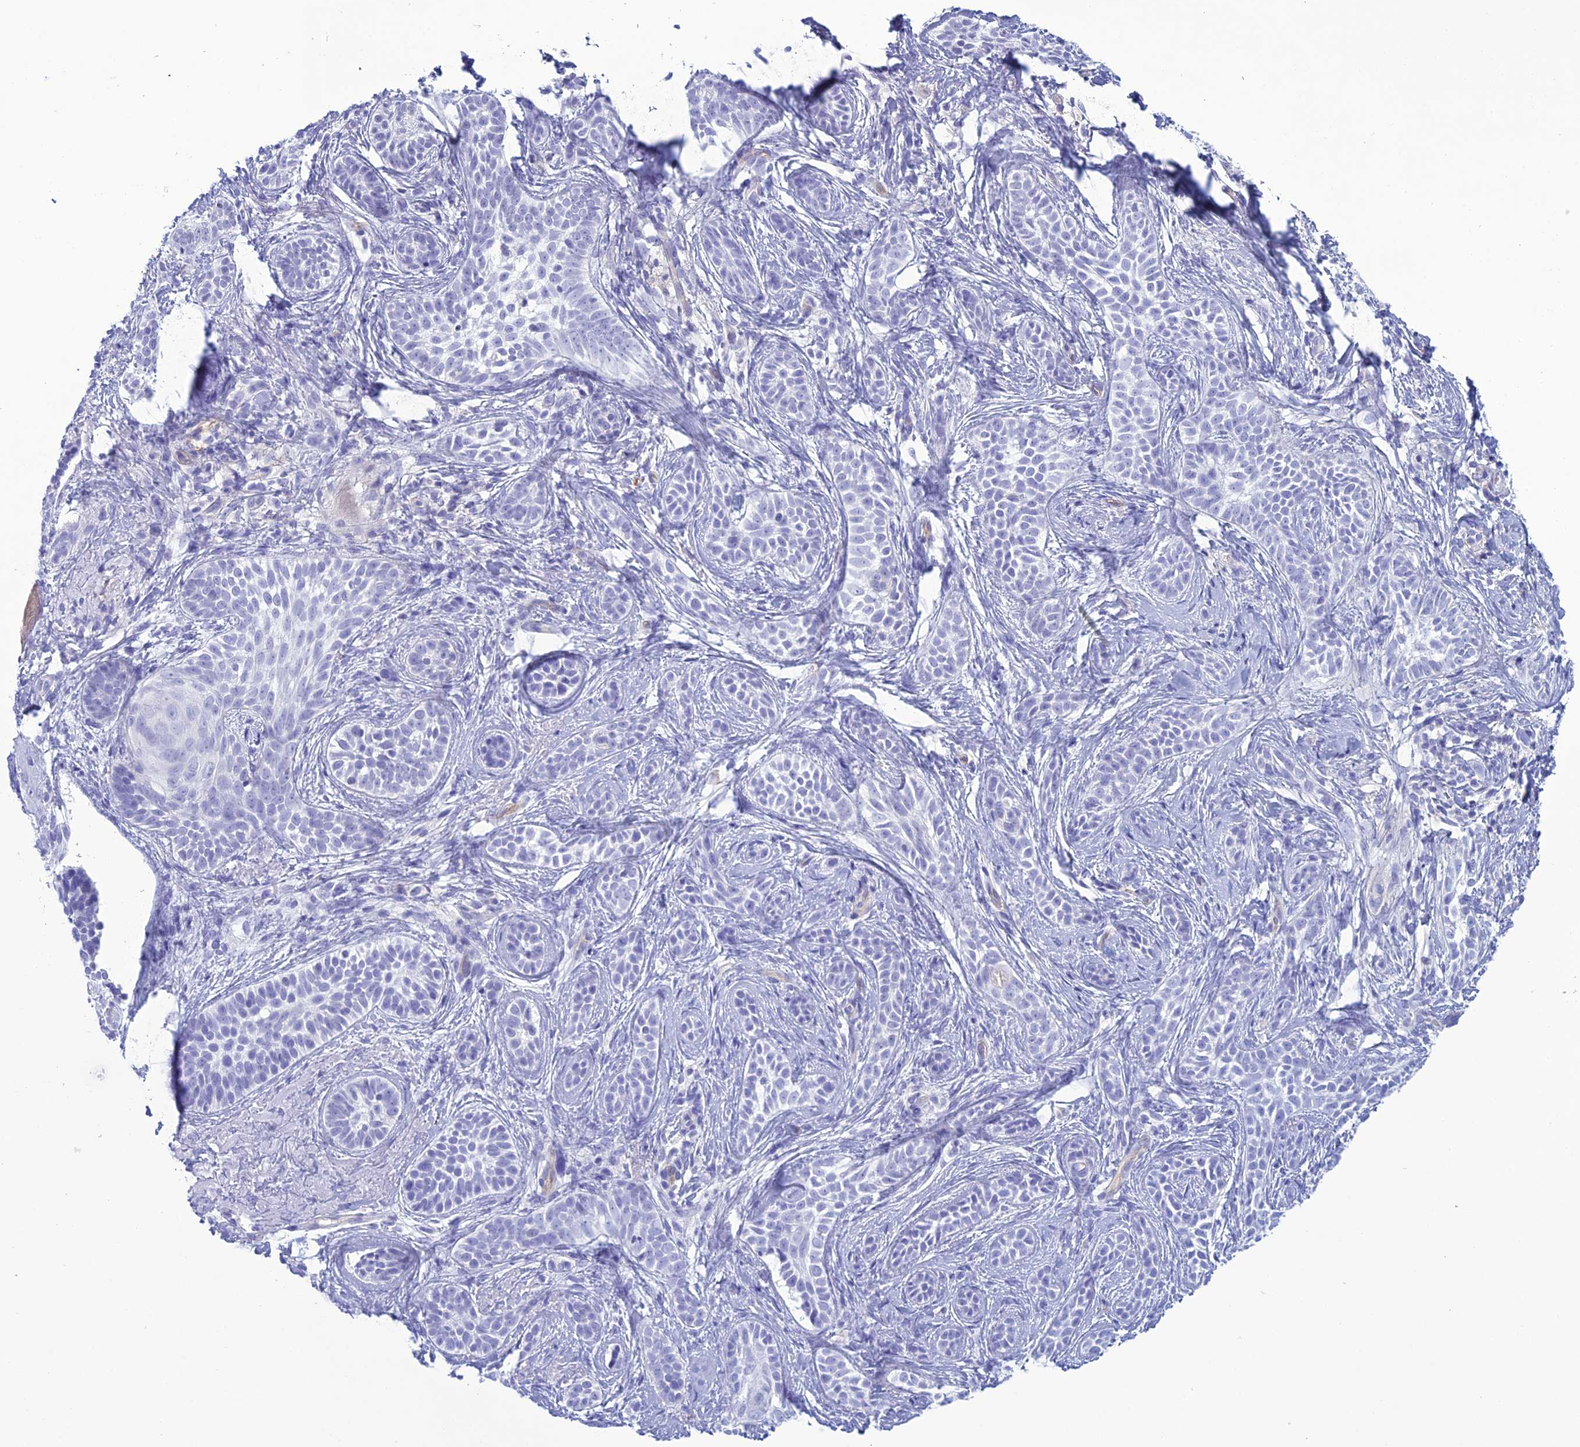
{"staining": {"intensity": "negative", "quantity": "none", "location": "none"}, "tissue": "skin cancer", "cell_type": "Tumor cells", "image_type": "cancer", "snomed": [{"axis": "morphology", "description": "Basal cell carcinoma"}, {"axis": "topography", "description": "Skin"}], "caption": "Tumor cells show no significant positivity in basal cell carcinoma (skin). Nuclei are stained in blue.", "gene": "ACE", "patient": {"sex": "male", "age": 71}}